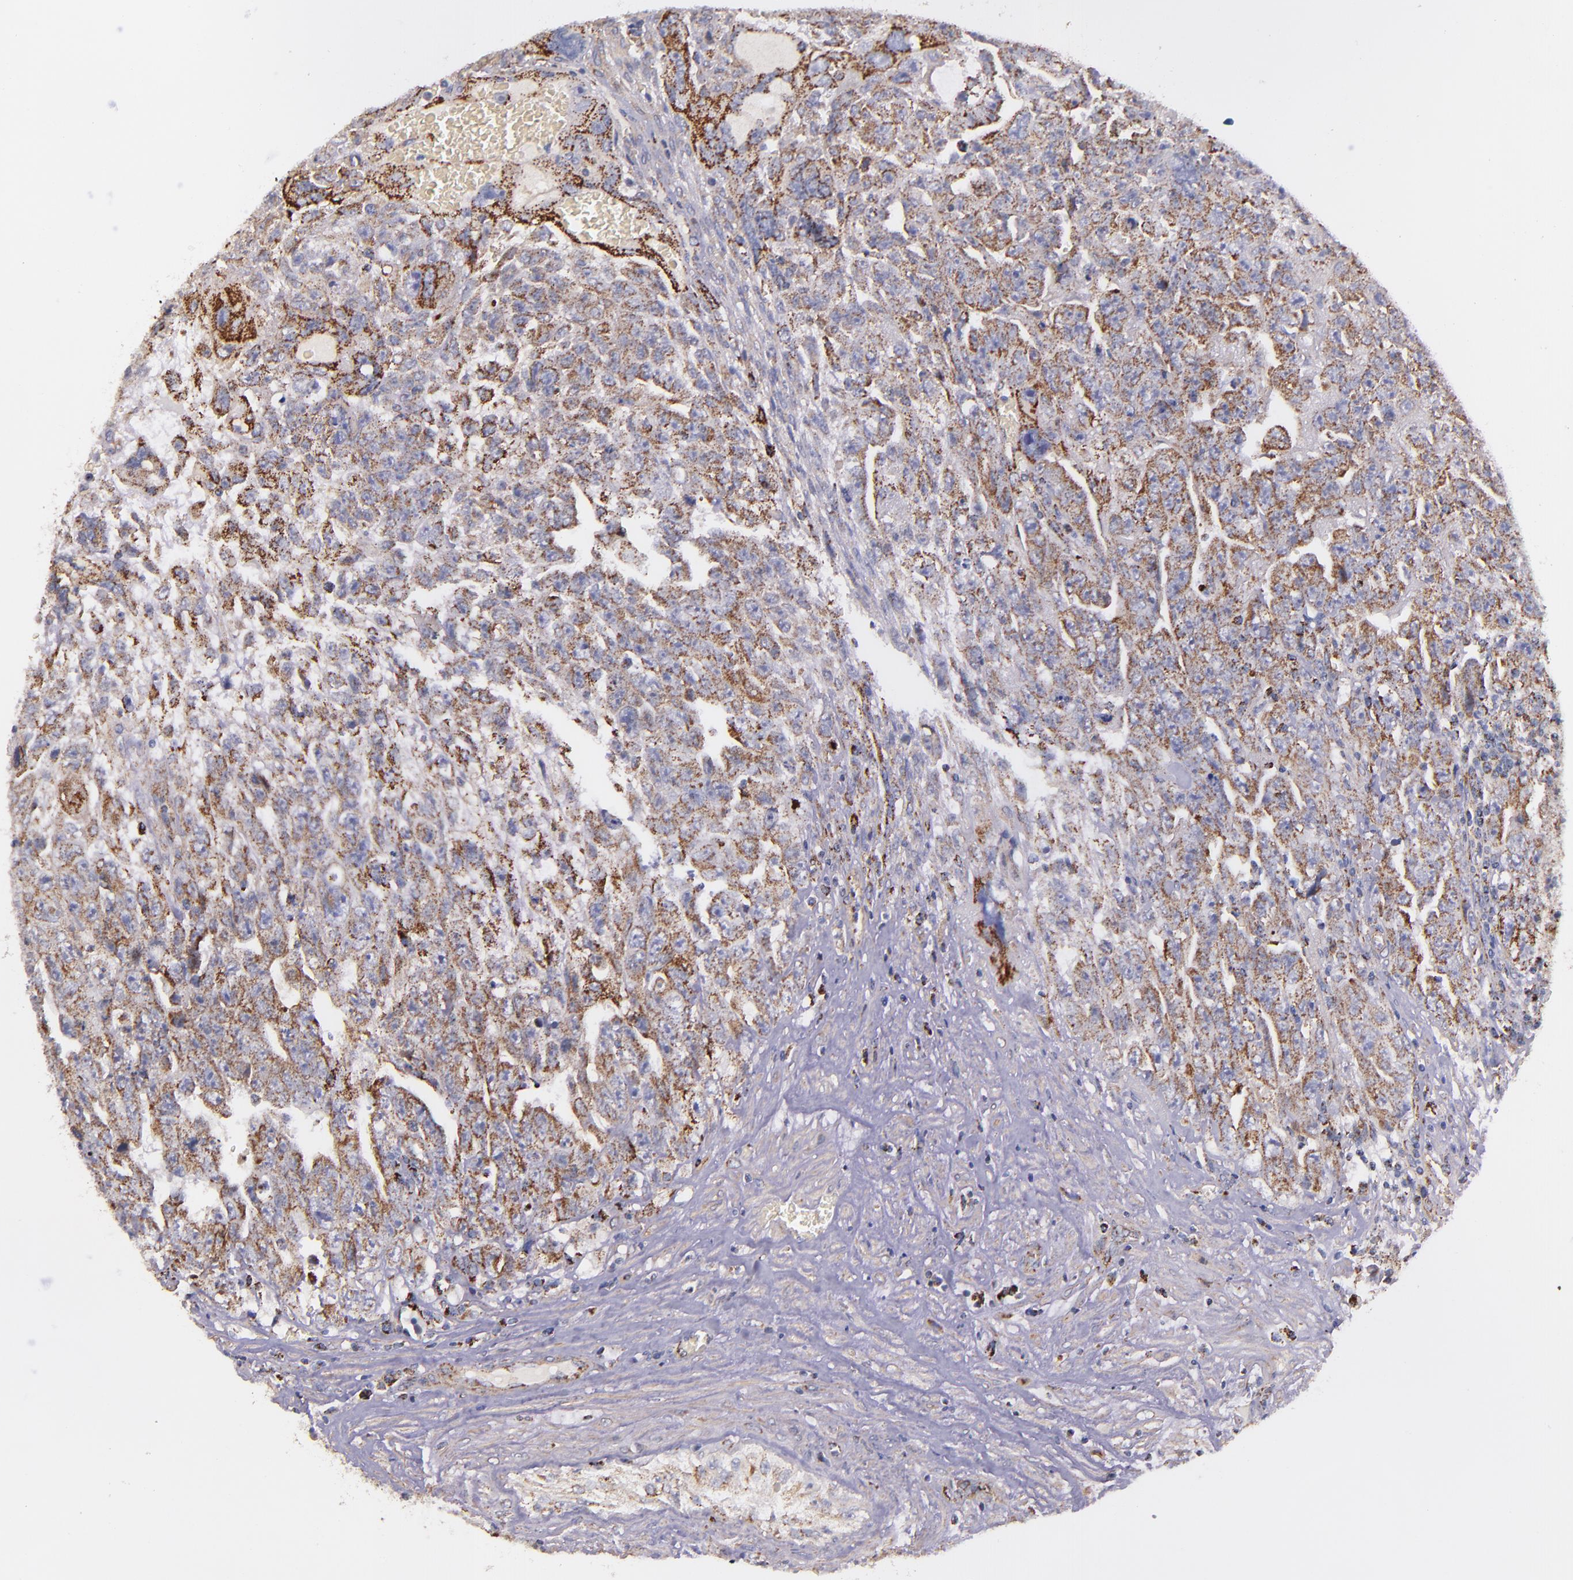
{"staining": {"intensity": "moderate", "quantity": "25%-75%", "location": "cytoplasmic/membranous"}, "tissue": "testis cancer", "cell_type": "Tumor cells", "image_type": "cancer", "snomed": [{"axis": "morphology", "description": "Carcinoma, Embryonal, NOS"}, {"axis": "topography", "description": "Testis"}], "caption": "Testis cancer (embryonal carcinoma) stained for a protein displays moderate cytoplasmic/membranous positivity in tumor cells.", "gene": "IDH3G", "patient": {"sex": "male", "age": 28}}